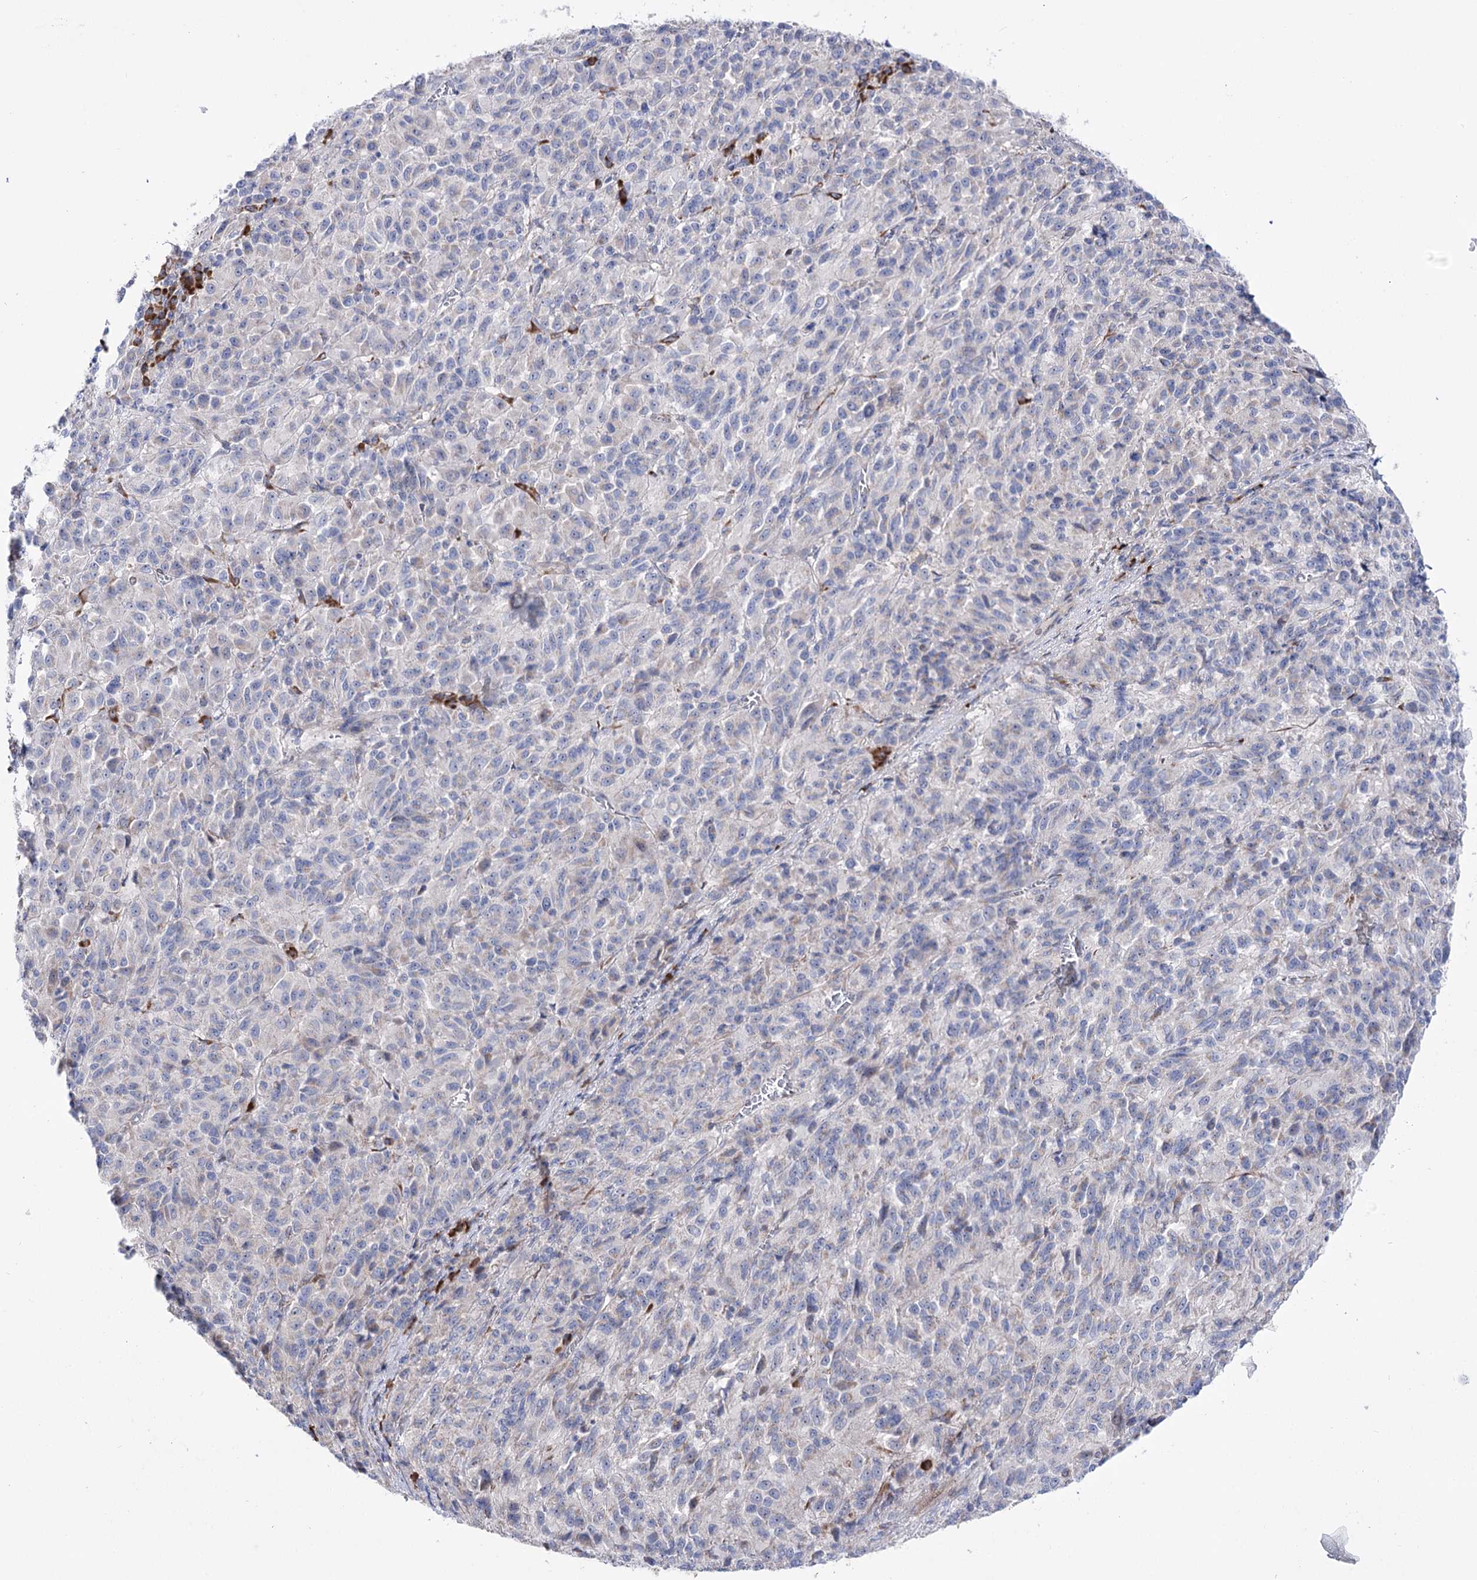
{"staining": {"intensity": "negative", "quantity": "none", "location": "none"}, "tissue": "melanoma", "cell_type": "Tumor cells", "image_type": "cancer", "snomed": [{"axis": "morphology", "description": "Malignant melanoma, Metastatic site"}, {"axis": "topography", "description": "Lung"}], "caption": "This histopathology image is of malignant melanoma (metastatic site) stained with immunohistochemistry to label a protein in brown with the nuclei are counter-stained blue. There is no expression in tumor cells. (DAB IHC, high magnification).", "gene": "METTL5", "patient": {"sex": "male", "age": 64}}